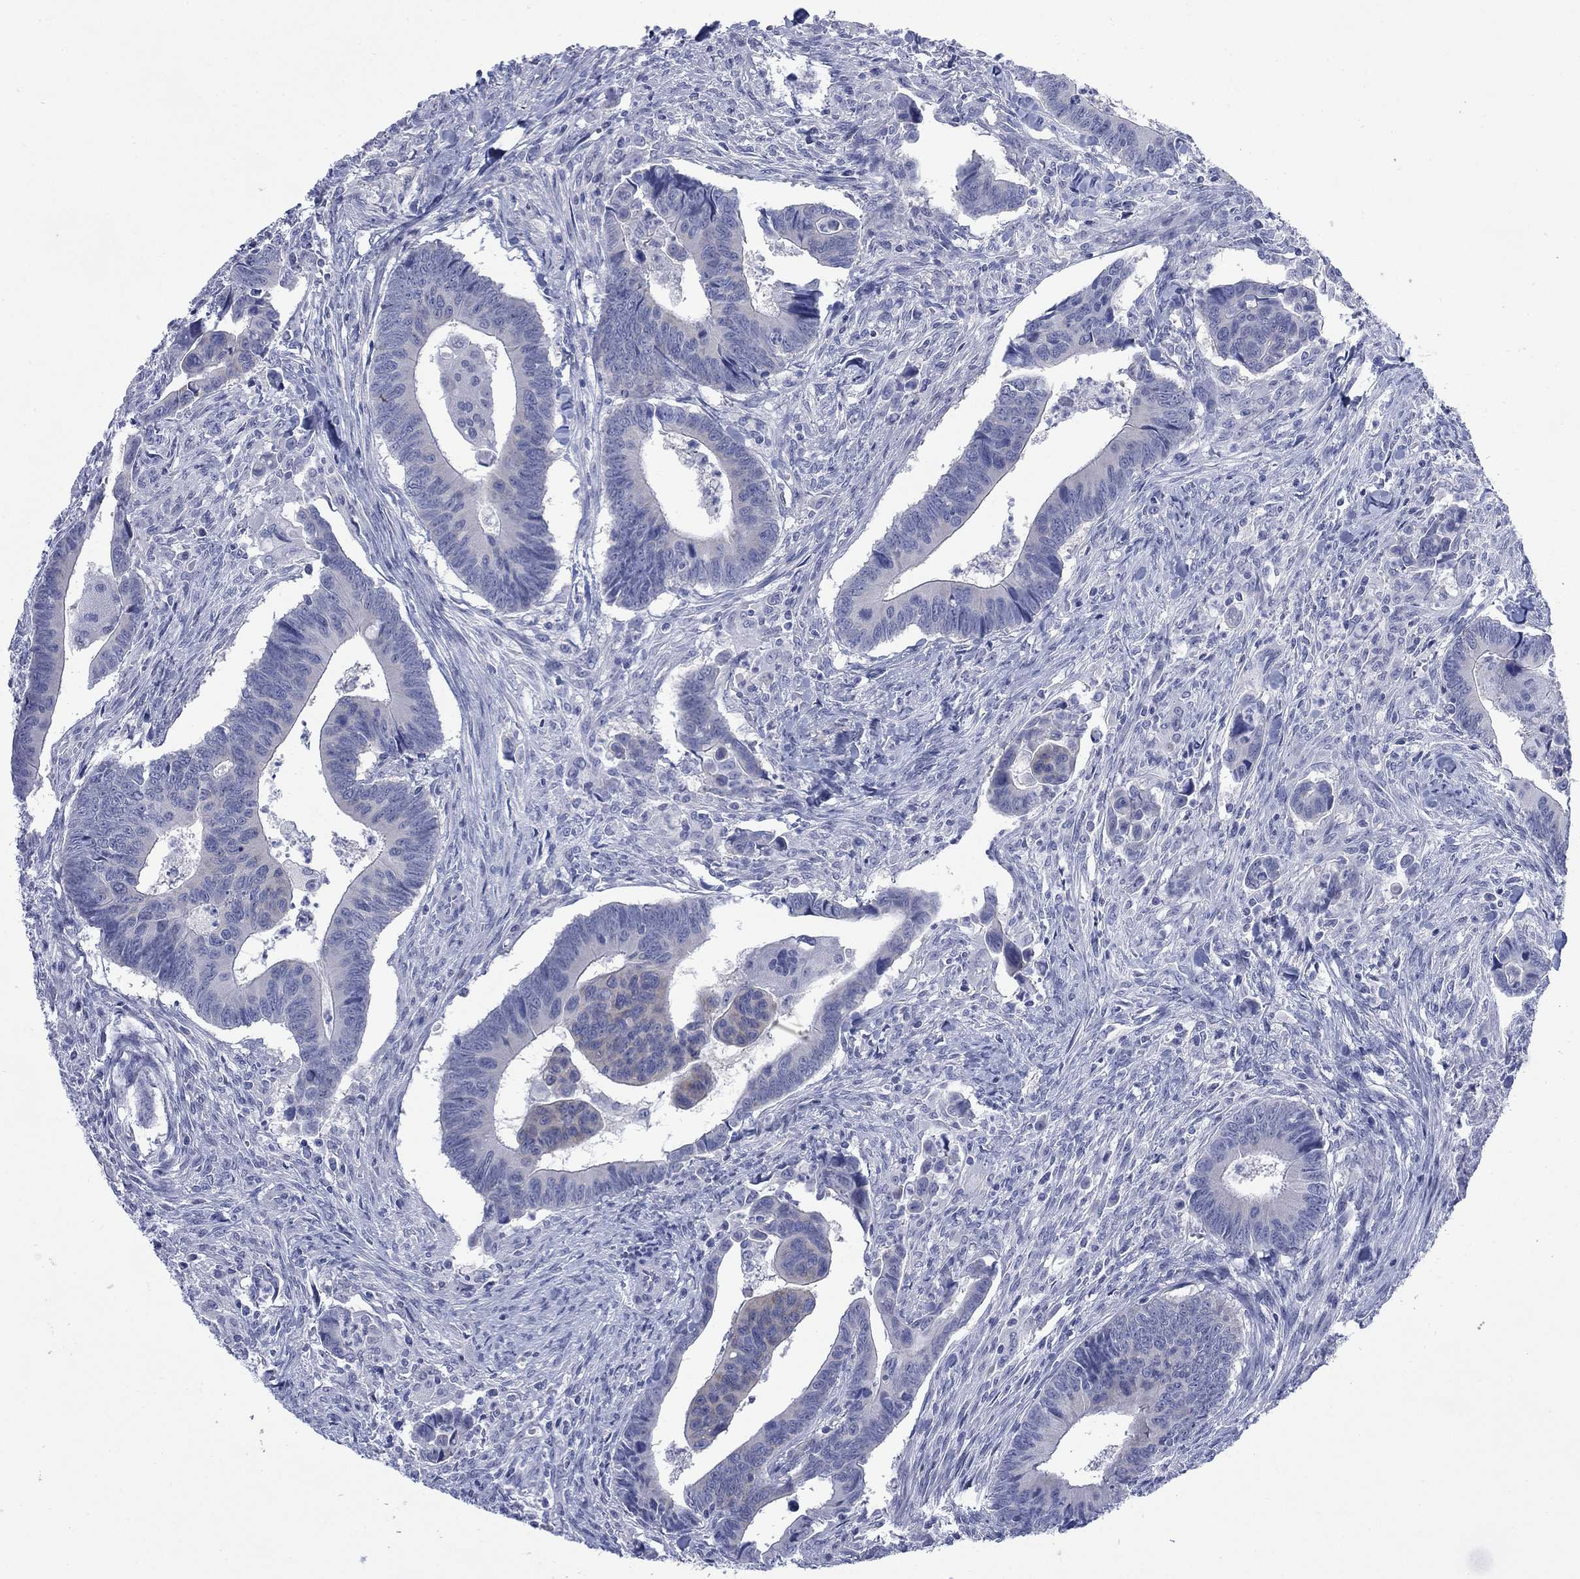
{"staining": {"intensity": "negative", "quantity": "none", "location": "none"}, "tissue": "colorectal cancer", "cell_type": "Tumor cells", "image_type": "cancer", "snomed": [{"axis": "morphology", "description": "Adenocarcinoma, NOS"}, {"axis": "topography", "description": "Rectum"}], "caption": "This is a micrograph of IHC staining of colorectal cancer (adenocarcinoma), which shows no staining in tumor cells.", "gene": "IGF2BP3", "patient": {"sex": "male", "age": 67}}